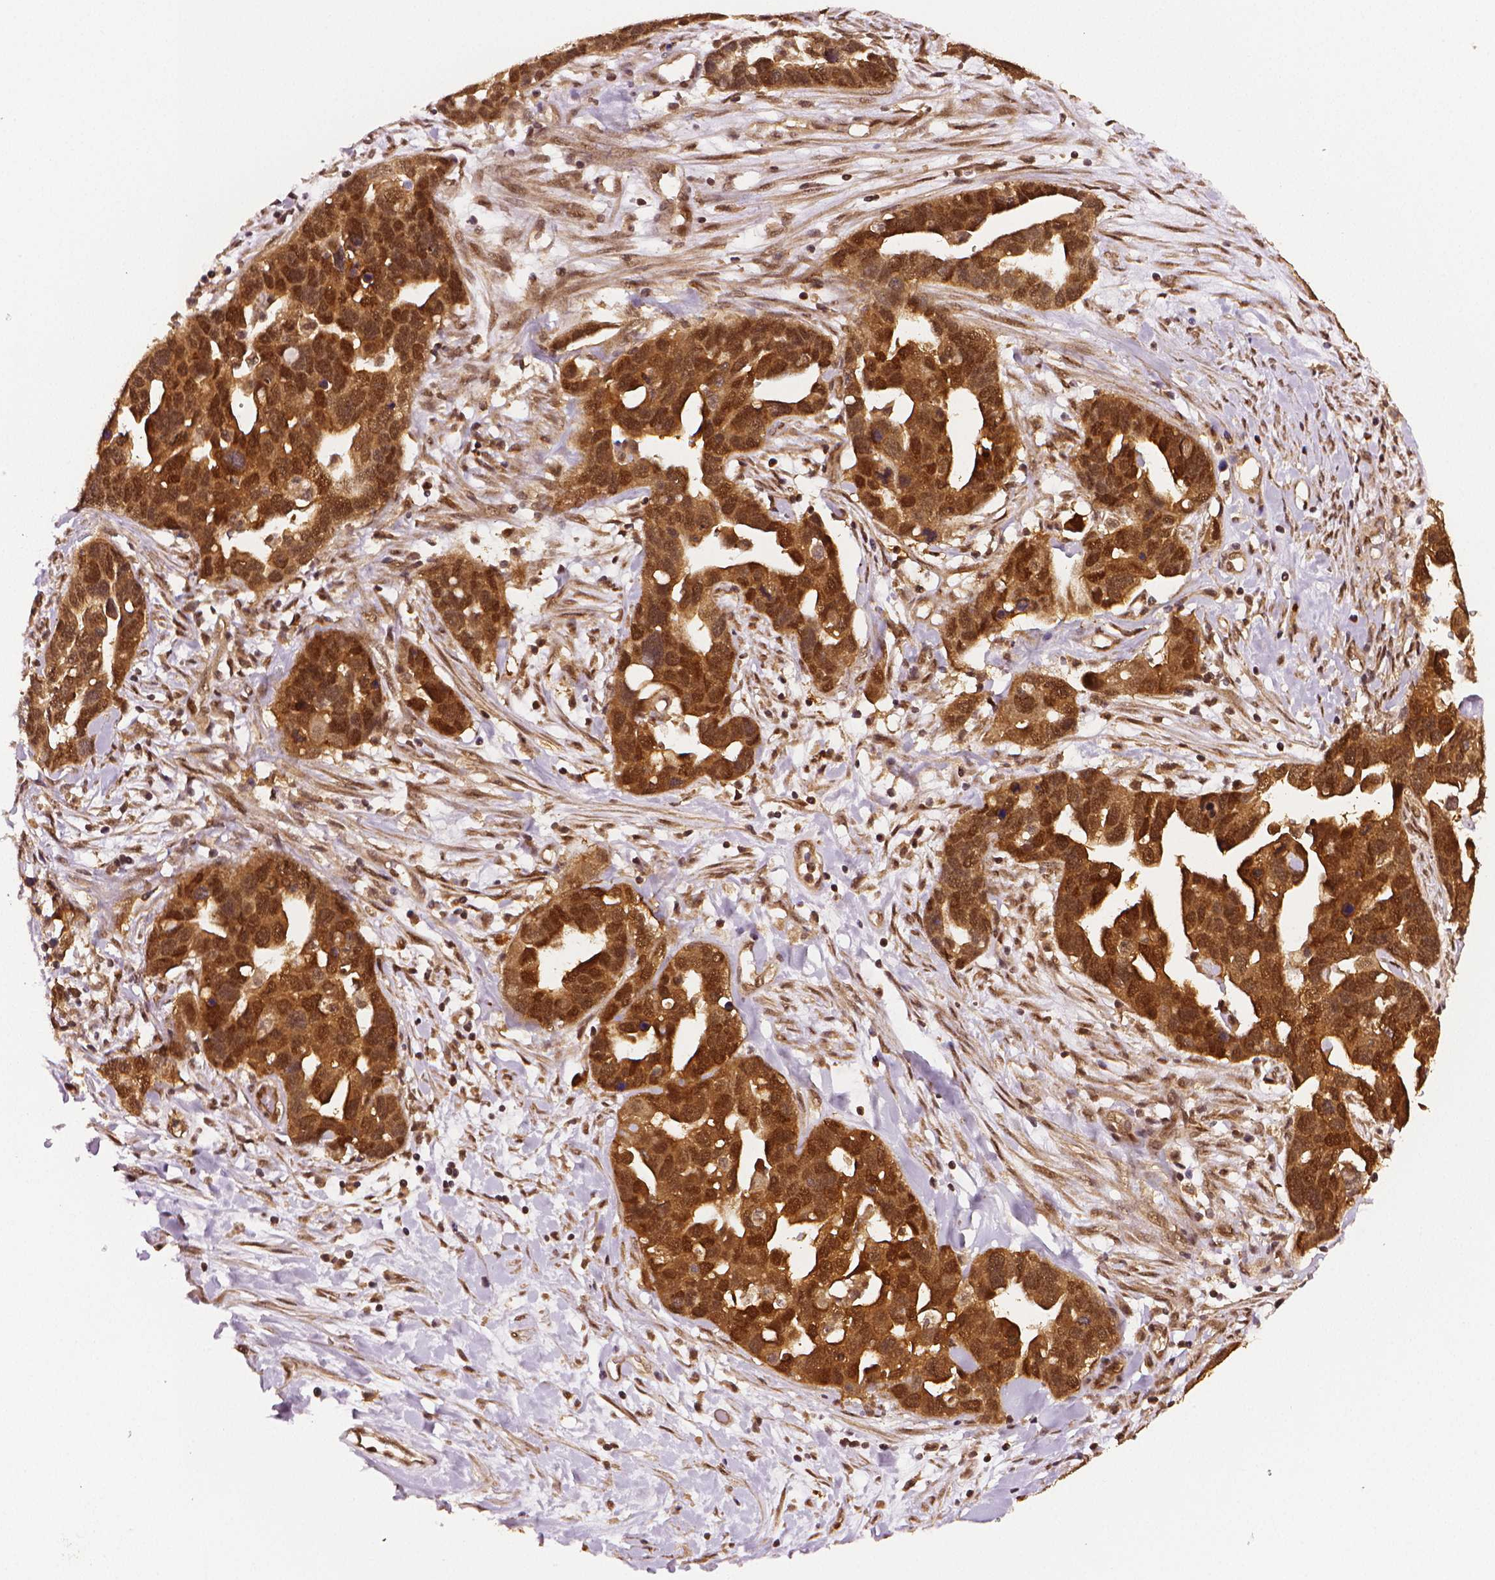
{"staining": {"intensity": "strong", "quantity": ">75%", "location": "cytoplasmic/membranous"}, "tissue": "ovarian cancer", "cell_type": "Tumor cells", "image_type": "cancer", "snomed": [{"axis": "morphology", "description": "Cystadenocarcinoma, serous, NOS"}, {"axis": "topography", "description": "Ovary"}], "caption": "Immunohistochemistry staining of serous cystadenocarcinoma (ovarian), which reveals high levels of strong cytoplasmic/membranous expression in approximately >75% of tumor cells indicating strong cytoplasmic/membranous protein positivity. The staining was performed using DAB (3,3'-diaminobenzidine) (brown) for protein detection and nuclei were counterstained in hematoxylin (blue).", "gene": "STAT3", "patient": {"sex": "female", "age": 54}}